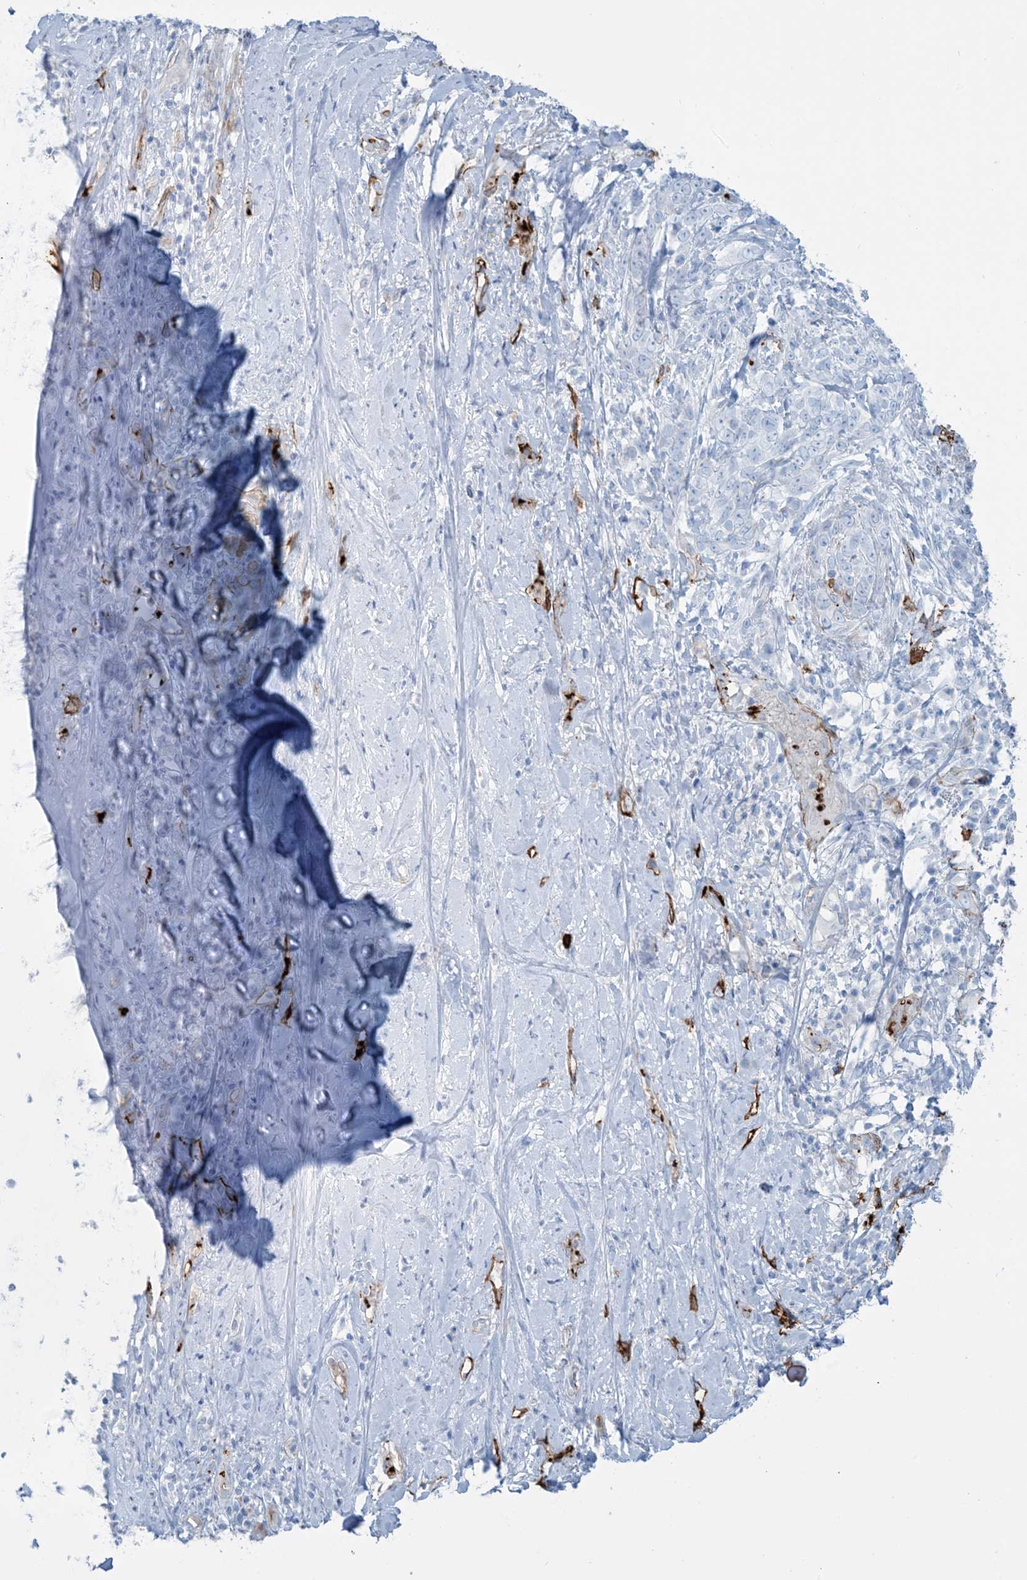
{"staining": {"intensity": "moderate", "quantity": ">75%", "location": "cytoplasmic/membranous"}, "tissue": "adipose tissue", "cell_type": "Adipocytes", "image_type": "normal", "snomed": [{"axis": "morphology", "description": "Normal tissue, NOS"}, {"axis": "morphology", "description": "Basal cell carcinoma"}, {"axis": "topography", "description": "Cartilage tissue"}, {"axis": "topography", "description": "Nasopharynx"}, {"axis": "topography", "description": "Oral tissue"}], "caption": "Immunohistochemistry photomicrograph of unremarkable human adipose tissue stained for a protein (brown), which shows medium levels of moderate cytoplasmic/membranous staining in about >75% of adipocytes.", "gene": "EPS8L3", "patient": {"sex": "female", "age": 77}}